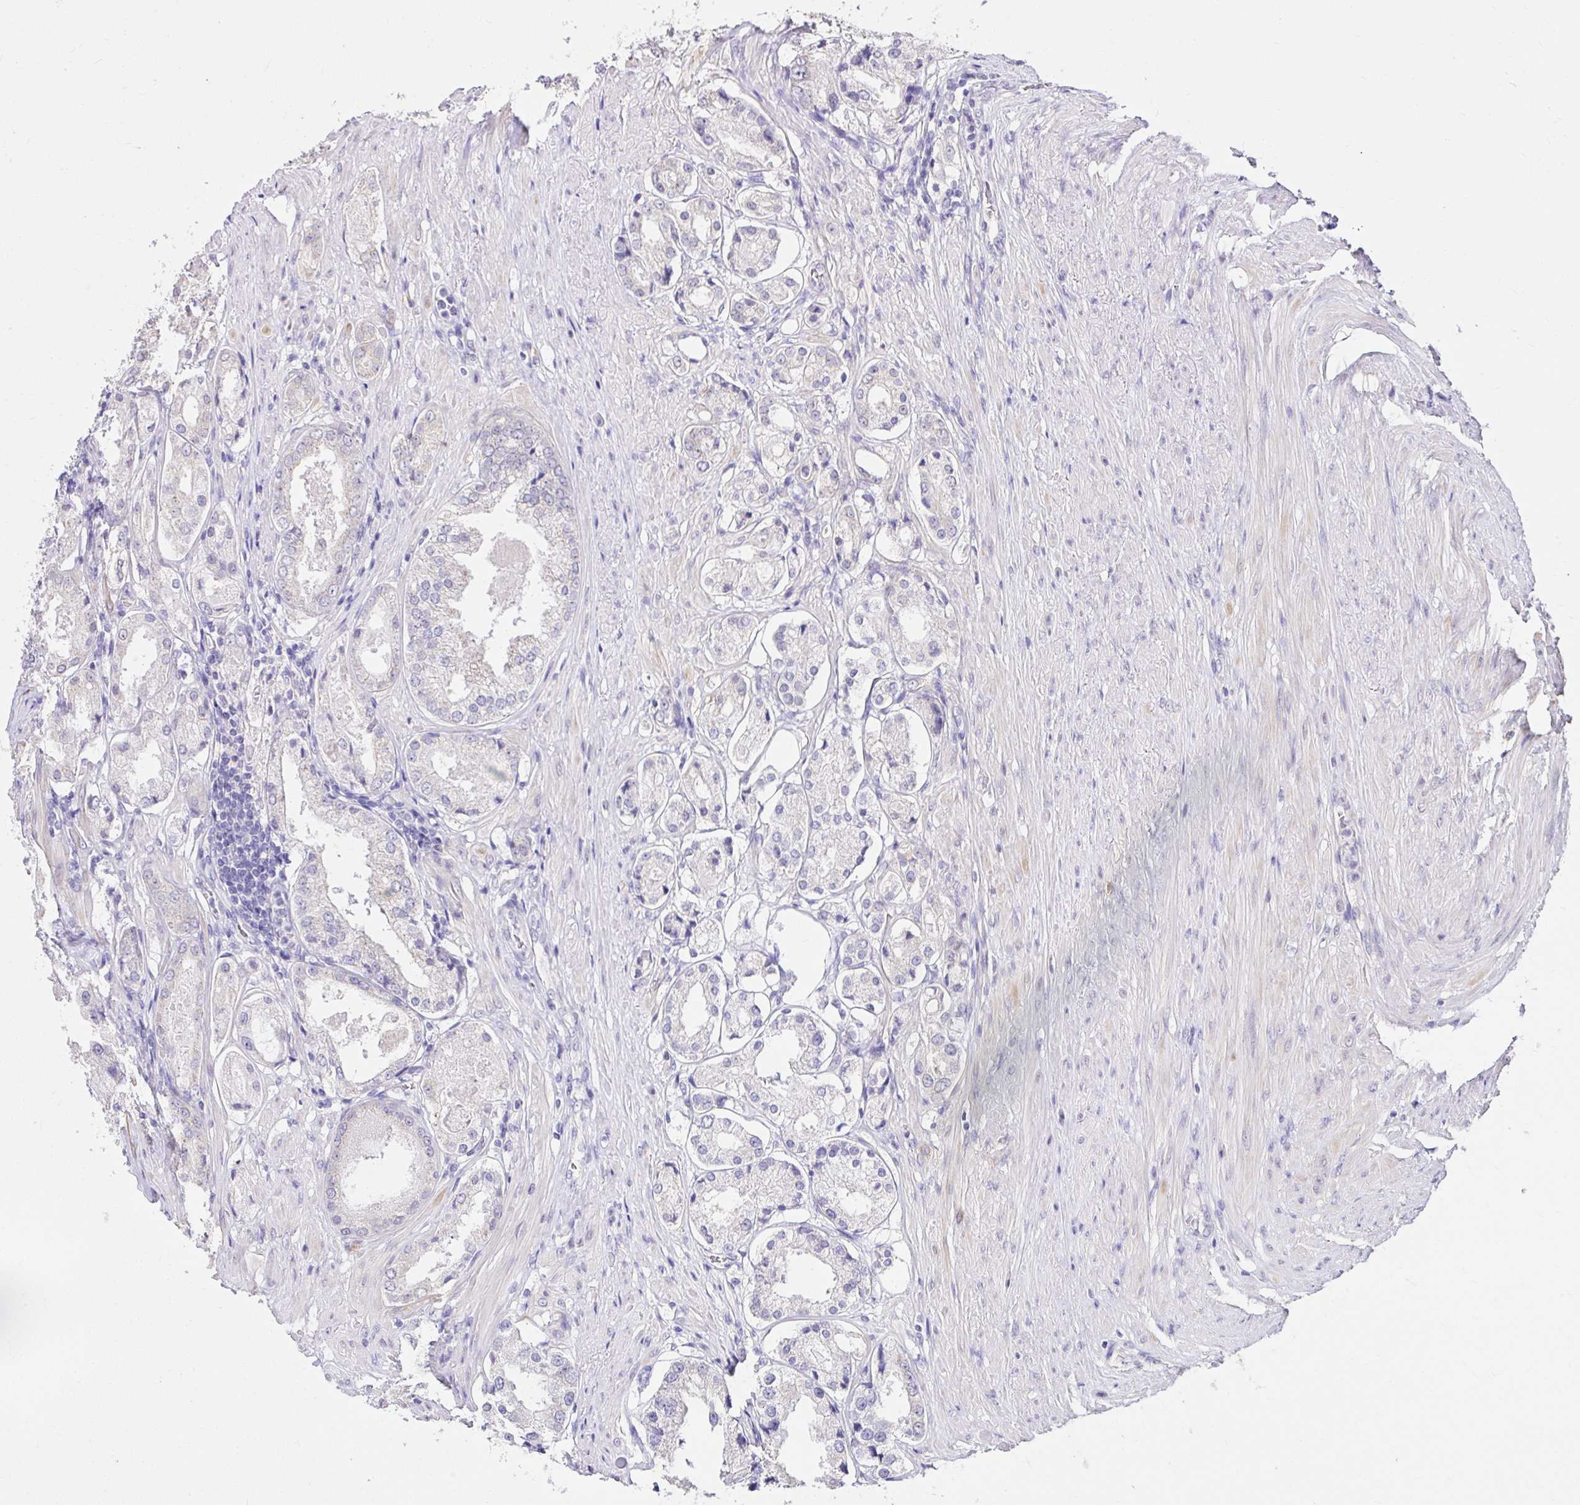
{"staining": {"intensity": "negative", "quantity": "none", "location": "none"}, "tissue": "prostate cancer", "cell_type": "Tumor cells", "image_type": "cancer", "snomed": [{"axis": "morphology", "description": "Adenocarcinoma, Low grade"}, {"axis": "topography", "description": "Prostate"}], "caption": "The image shows no significant positivity in tumor cells of prostate adenocarcinoma (low-grade).", "gene": "KIAA1210", "patient": {"sex": "male", "age": 68}}